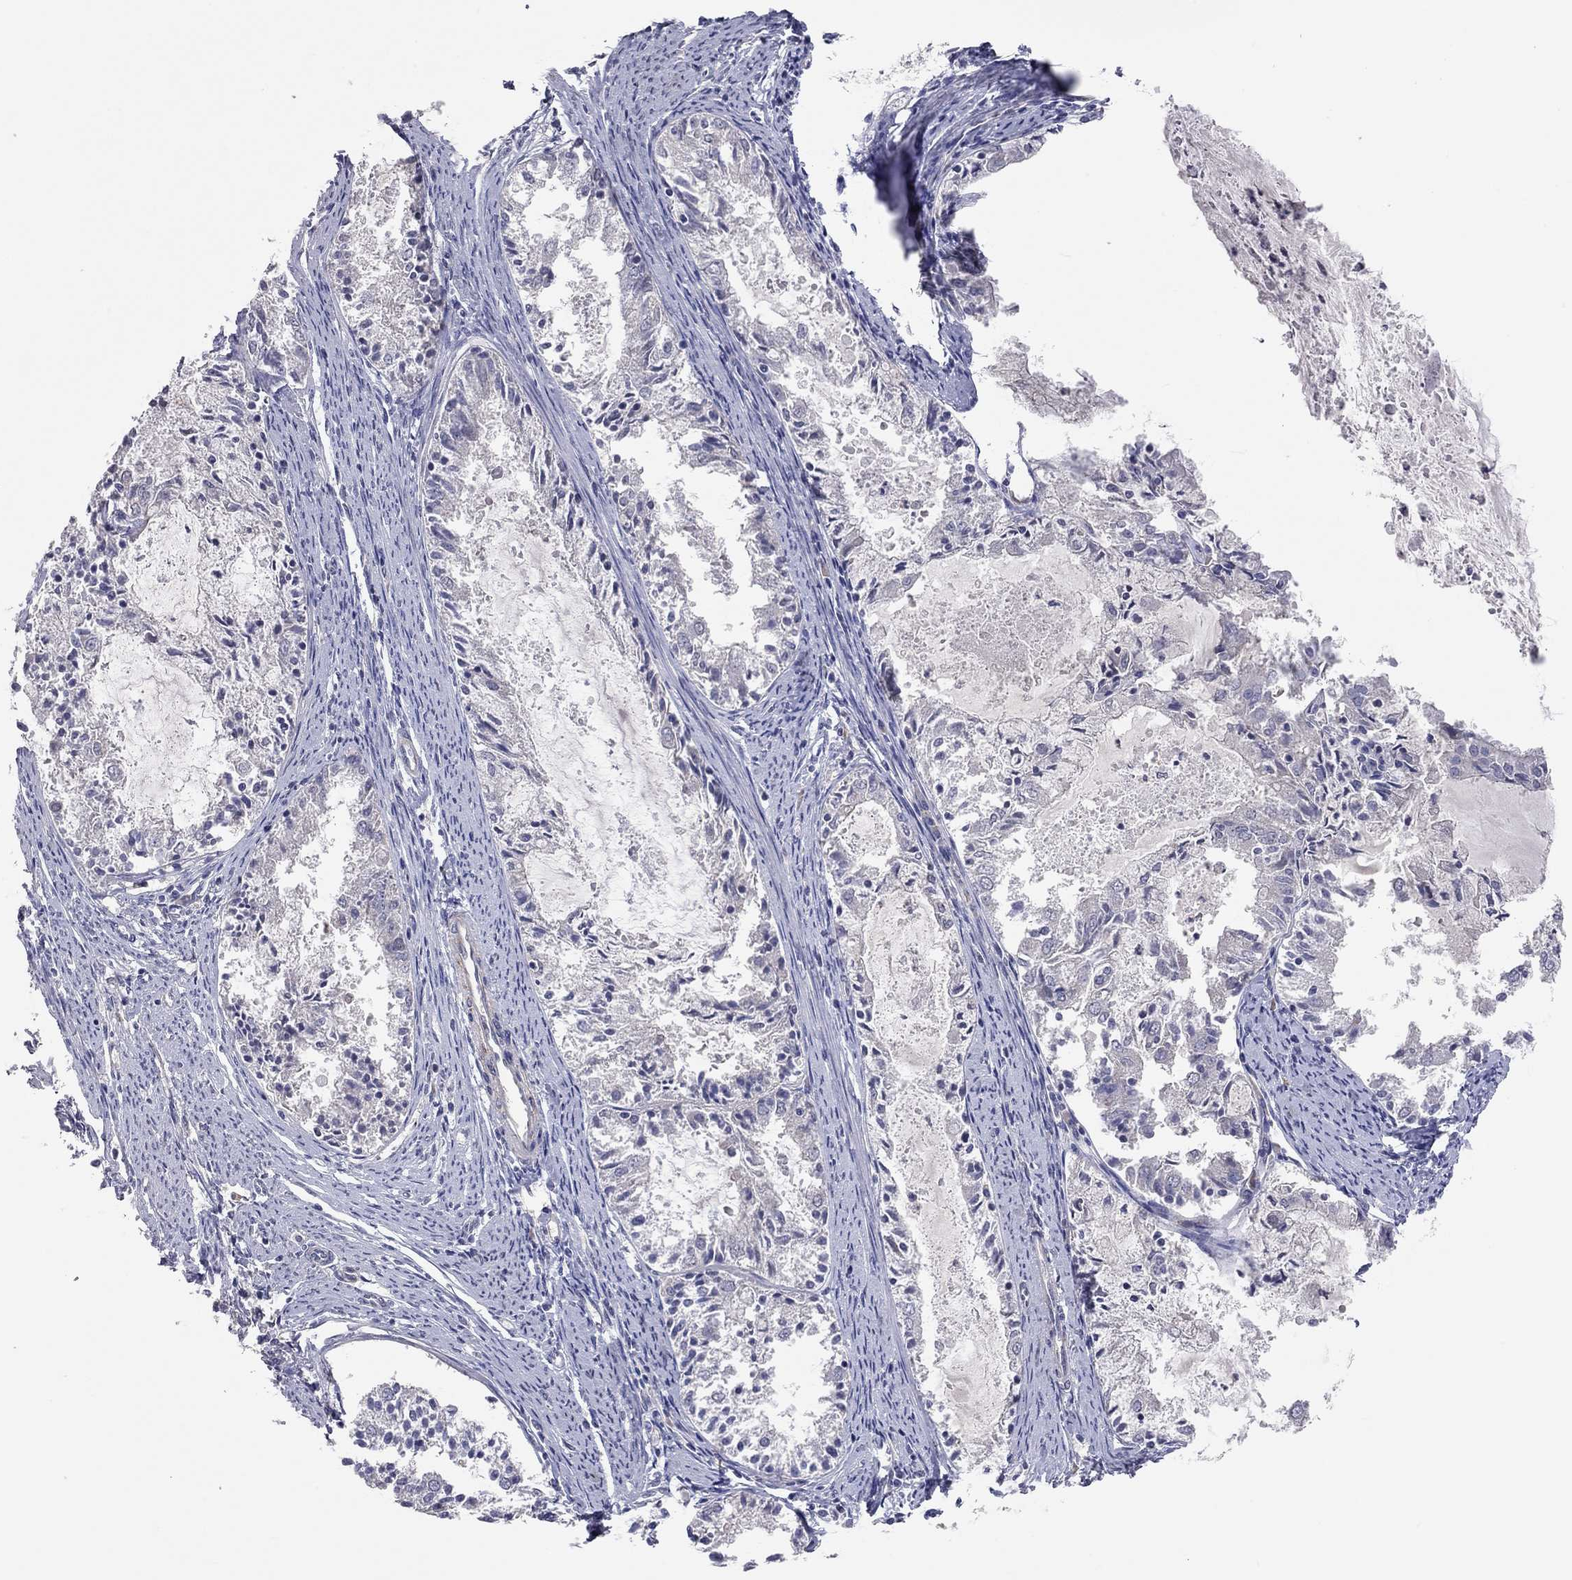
{"staining": {"intensity": "negative", "quantity": "none", "location": "none"}, "tissue": "endometrial cancer", "cell_type": "Tumor cells", "image_type": "cancer", "snomed": [{"axis": "morphology", "description": "Adenocarcinoma, NOS"}, {"axis": "topography", "description": "Endometrium"}], "caption": "This histopathology image is of endometrial cancer (adenocarcinoma) stained with immunohistochemistry to label a protein in brown with the nuclei are counter-stained blue. There is no staining in tumor cells.", "gene": "KCNB1", "patient": {"sex": "female", "age": 57}}